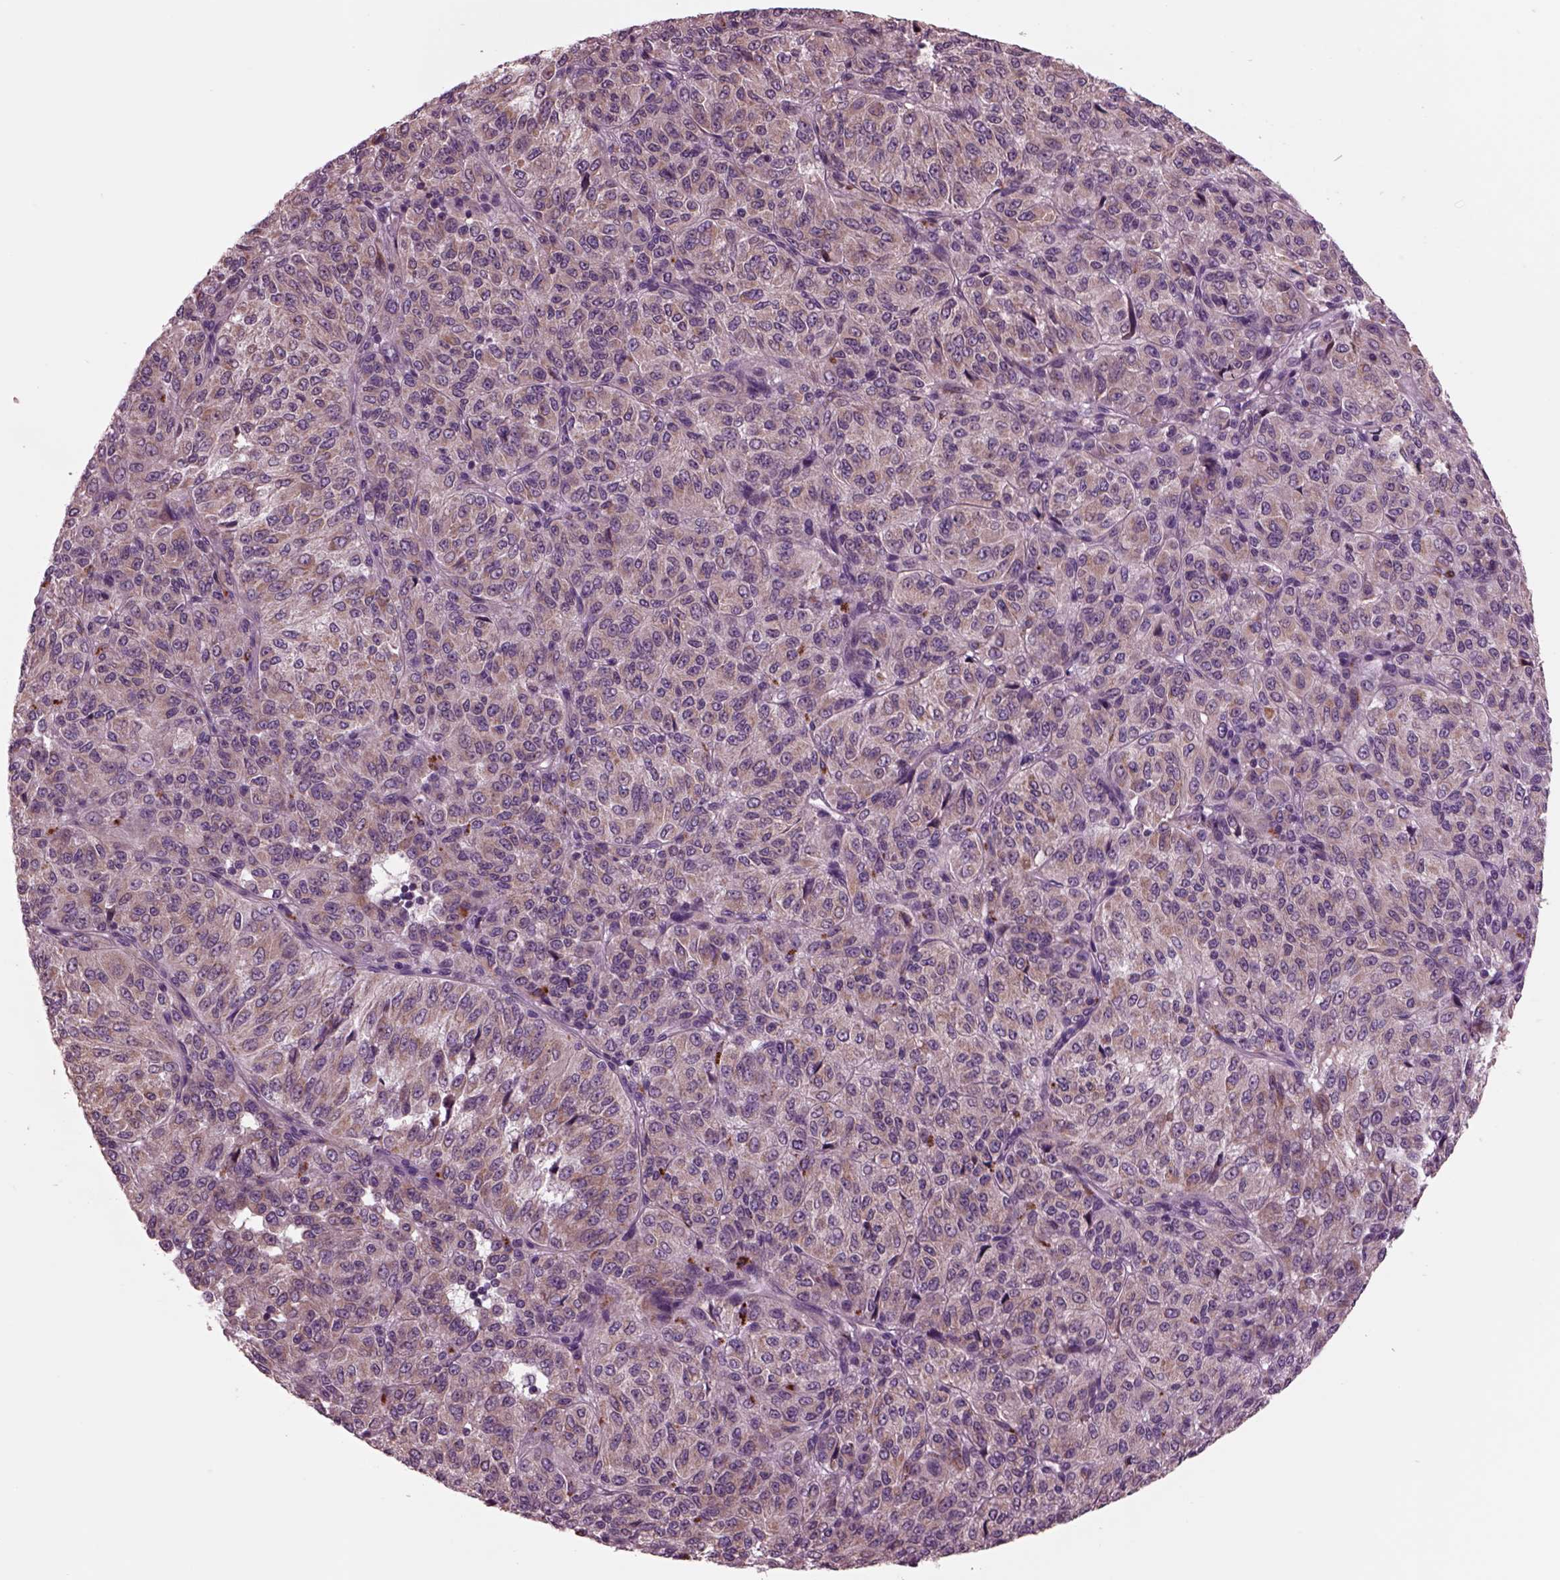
{"staining": {"intensity": "moderate", "quantity": "<25%", "location": "cytoplasmic/membranous"}, "tissue": "melanoma", "cell_type": "Tumor cells", "image_type": "cancer", "snomed": [{"axis": "morphology", "description": "Malignant melanoma, Metastatic site"}, {"axis": "topography", "description": "Brain"}], "caption": "This micrograph demonstrates malignant melanoma (metastatic site) stained with IHC to label a protein in brown. The cytoplasmic/membranous of tumor cells show moderate positivity for the protein. Nuclei are counter-stained blue.", "gene": "AP4M1", "patient": {"sex": "female", "age": 56}}